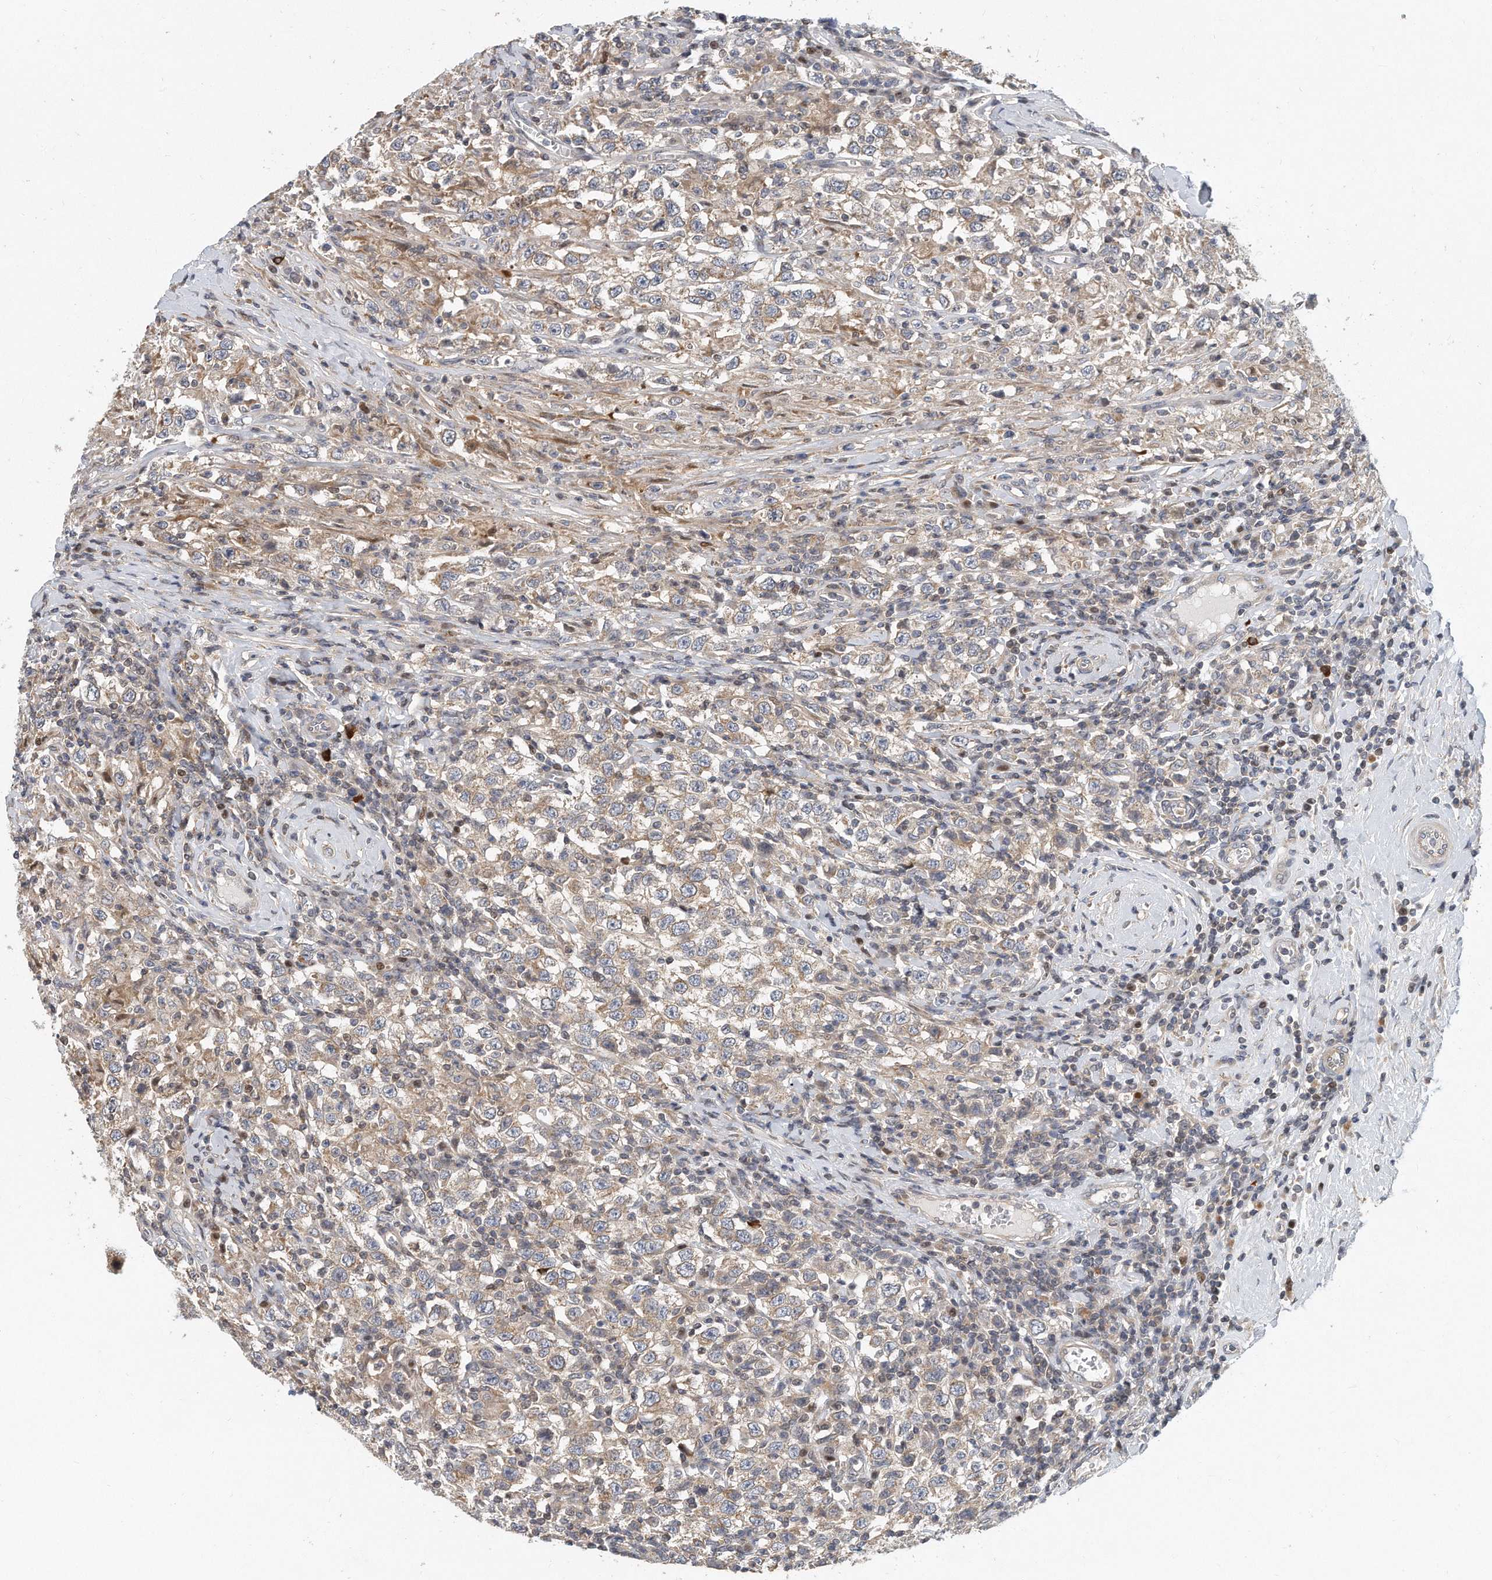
{"staining": {"intensity": "weak", "quantity": ">75%", "location": "cytoplasmic/membranous"}, "tissue": "testis cancer", "cell_type": "Tumor cells", "image_type": "cancer", "snomed": [{"axis": "morphology", "description": "Seminoma, NOS"}, {"axis": "topography", "description": "Testis"}], "caption": "Immunohistochemical staining of human testis seminoma reveals low levels of weak cytoplasmic/membranous expression in approximately >75% of tumor cells.", "gene": "PCDH8", "patient": {"sex": "male", "age": 41}}